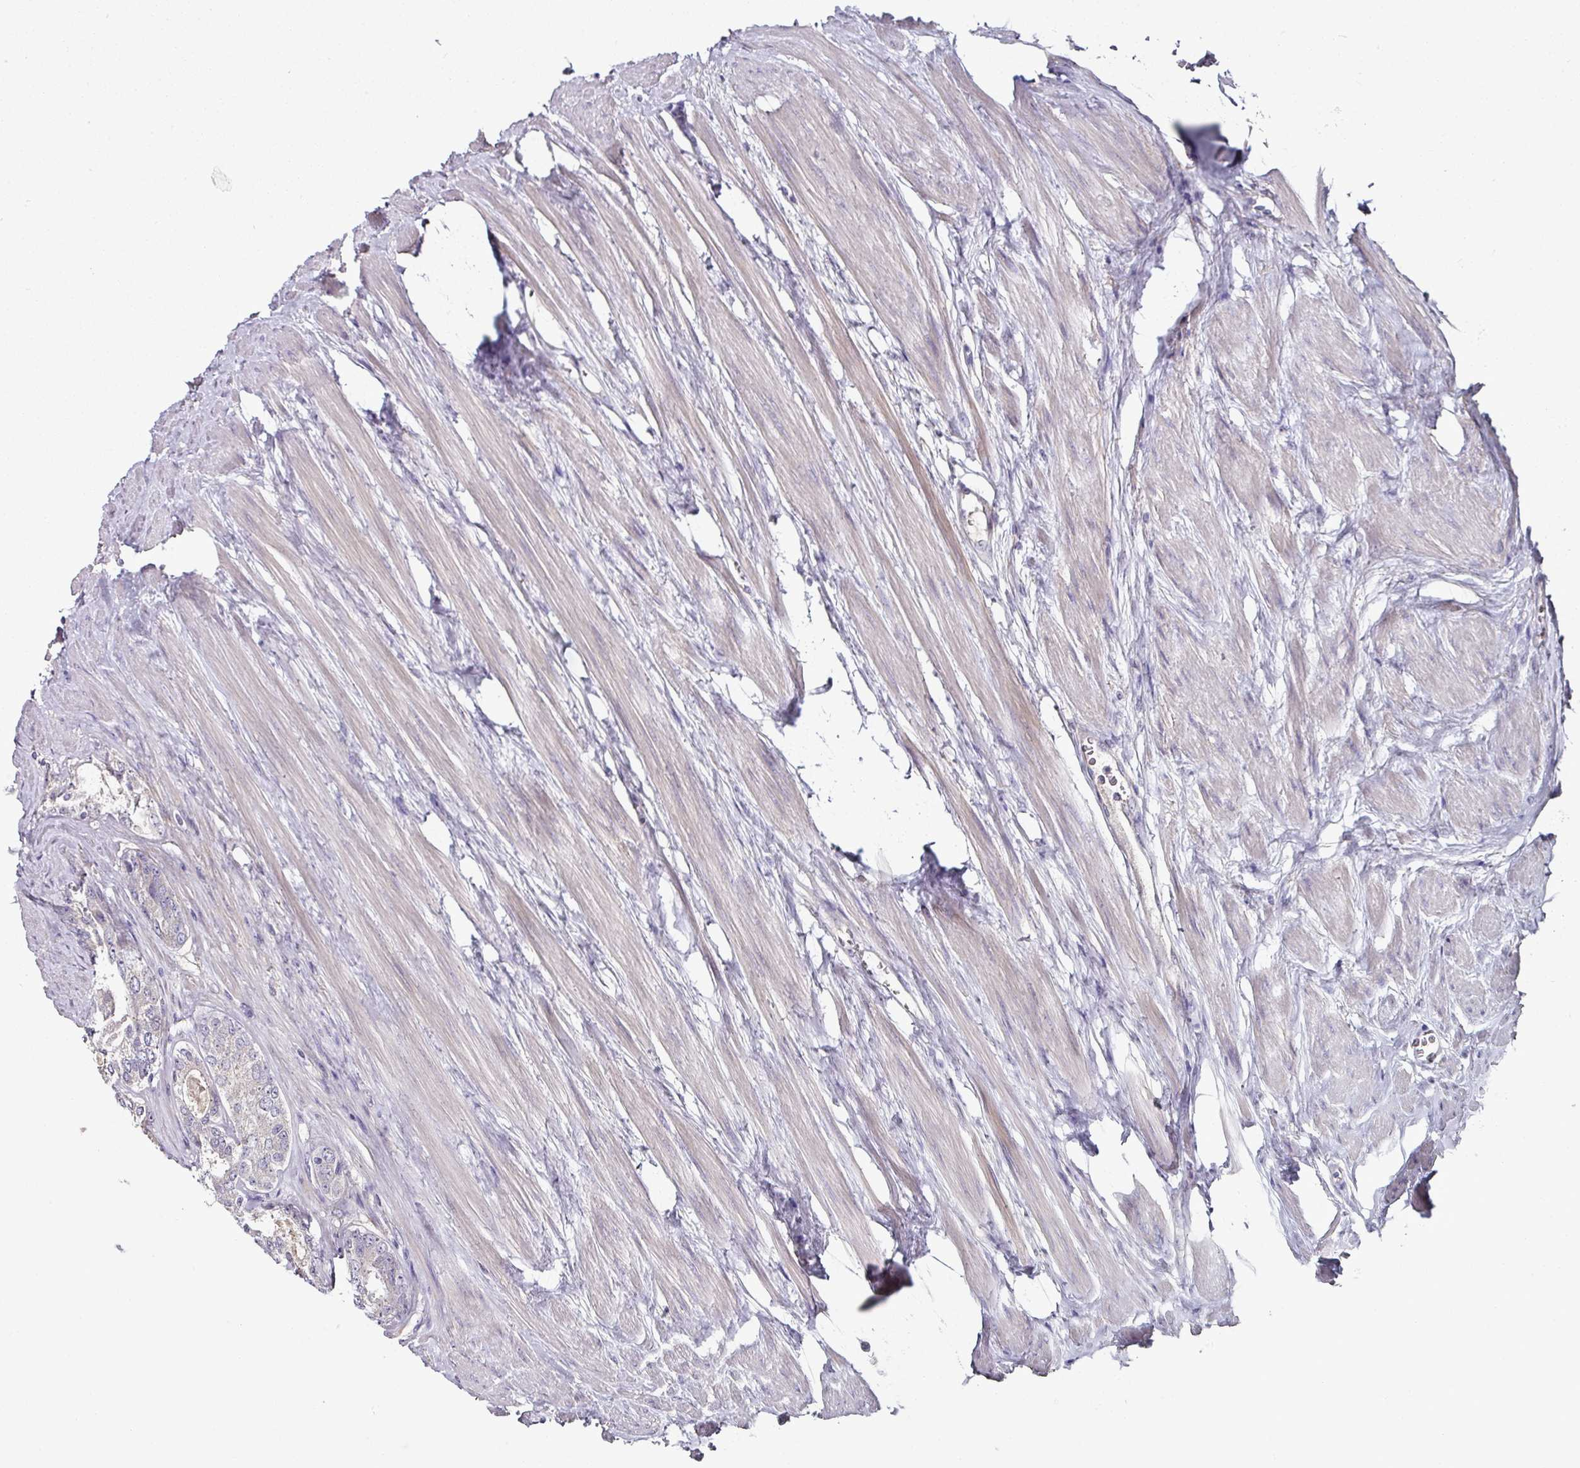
{"staining": {"intensity": "negative", "quantity": "none", "location": "none"}, "tissue": "prostate cancer", "cell_type": "Tumor cells", "image_type": "cancer", "snomed": [{"axis": "morphology", "description": "Adenocarcinoma, Low grade"}, {"axis": "topography", "description": "Prostate"}], "caption": "This is an IHC micrograph of human prostate cancer (adenocarcinoma (low-grade)). There is no staining in tumor cells.", "gene": "CTDSP2", "patient": {"sex": "male", "age": 68}}